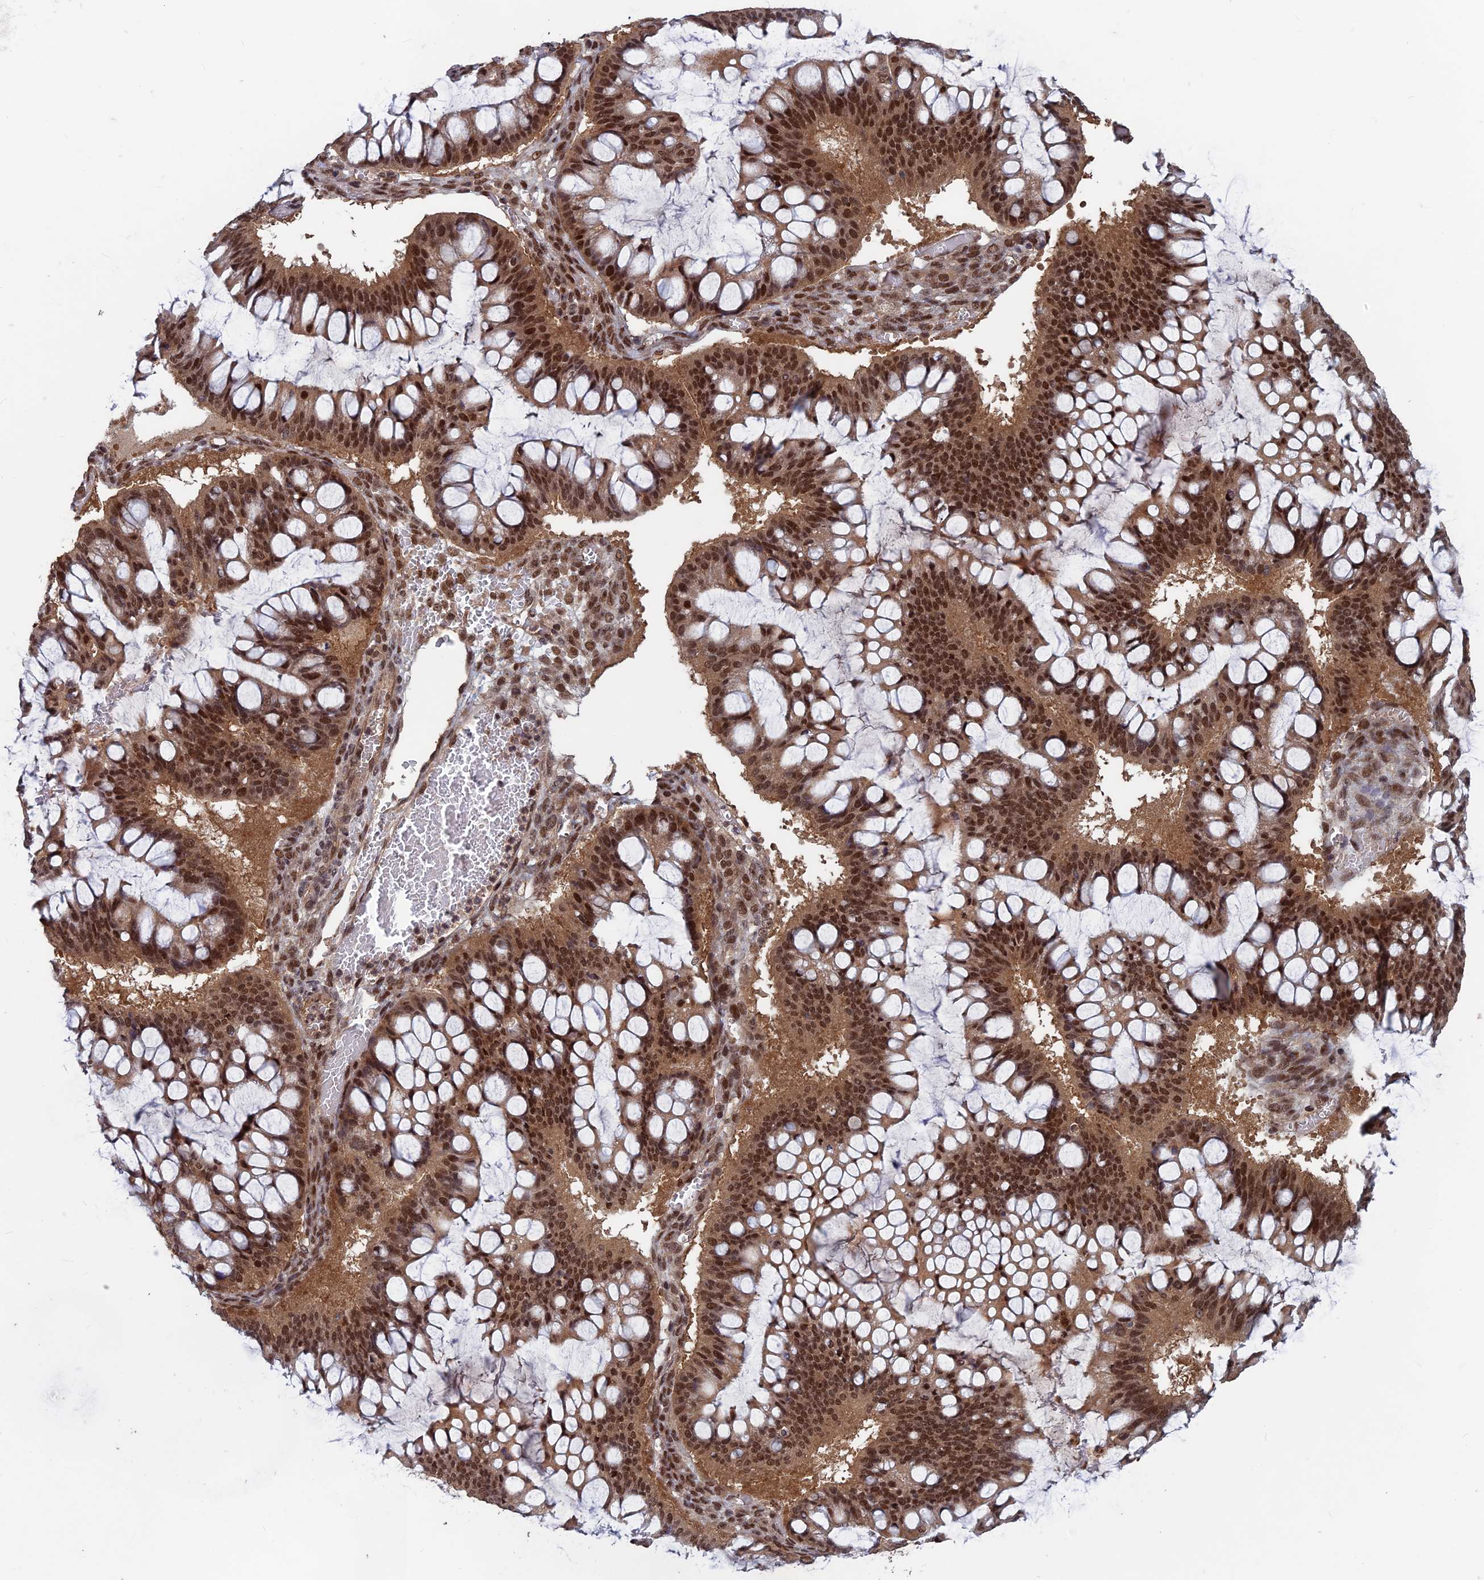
{"staining": {"intensity": "strong", "quantity": ">75%", "location": "cytoplasmic/membranous,nuclear"}, "tissue": "ovarian cancer", "cell_type": "Tumor cells", "image_type": "cancer", "snomed": [{"axis": "morphology", "description": "Cystadenocarcinoma, mucinous, NOS"}, {"axis": "topography", "description": "Ovary"}], "caption": "Immunohistochemical staining of human ovarian mucinous cystadenocarcinoma exhibits high levels of strong cytoplasmic/membranous and nuclear protein positivity in about >75% of tumor cells.", "gene": "FAM53C", "patient": {"sex": "female", "age": 73}}